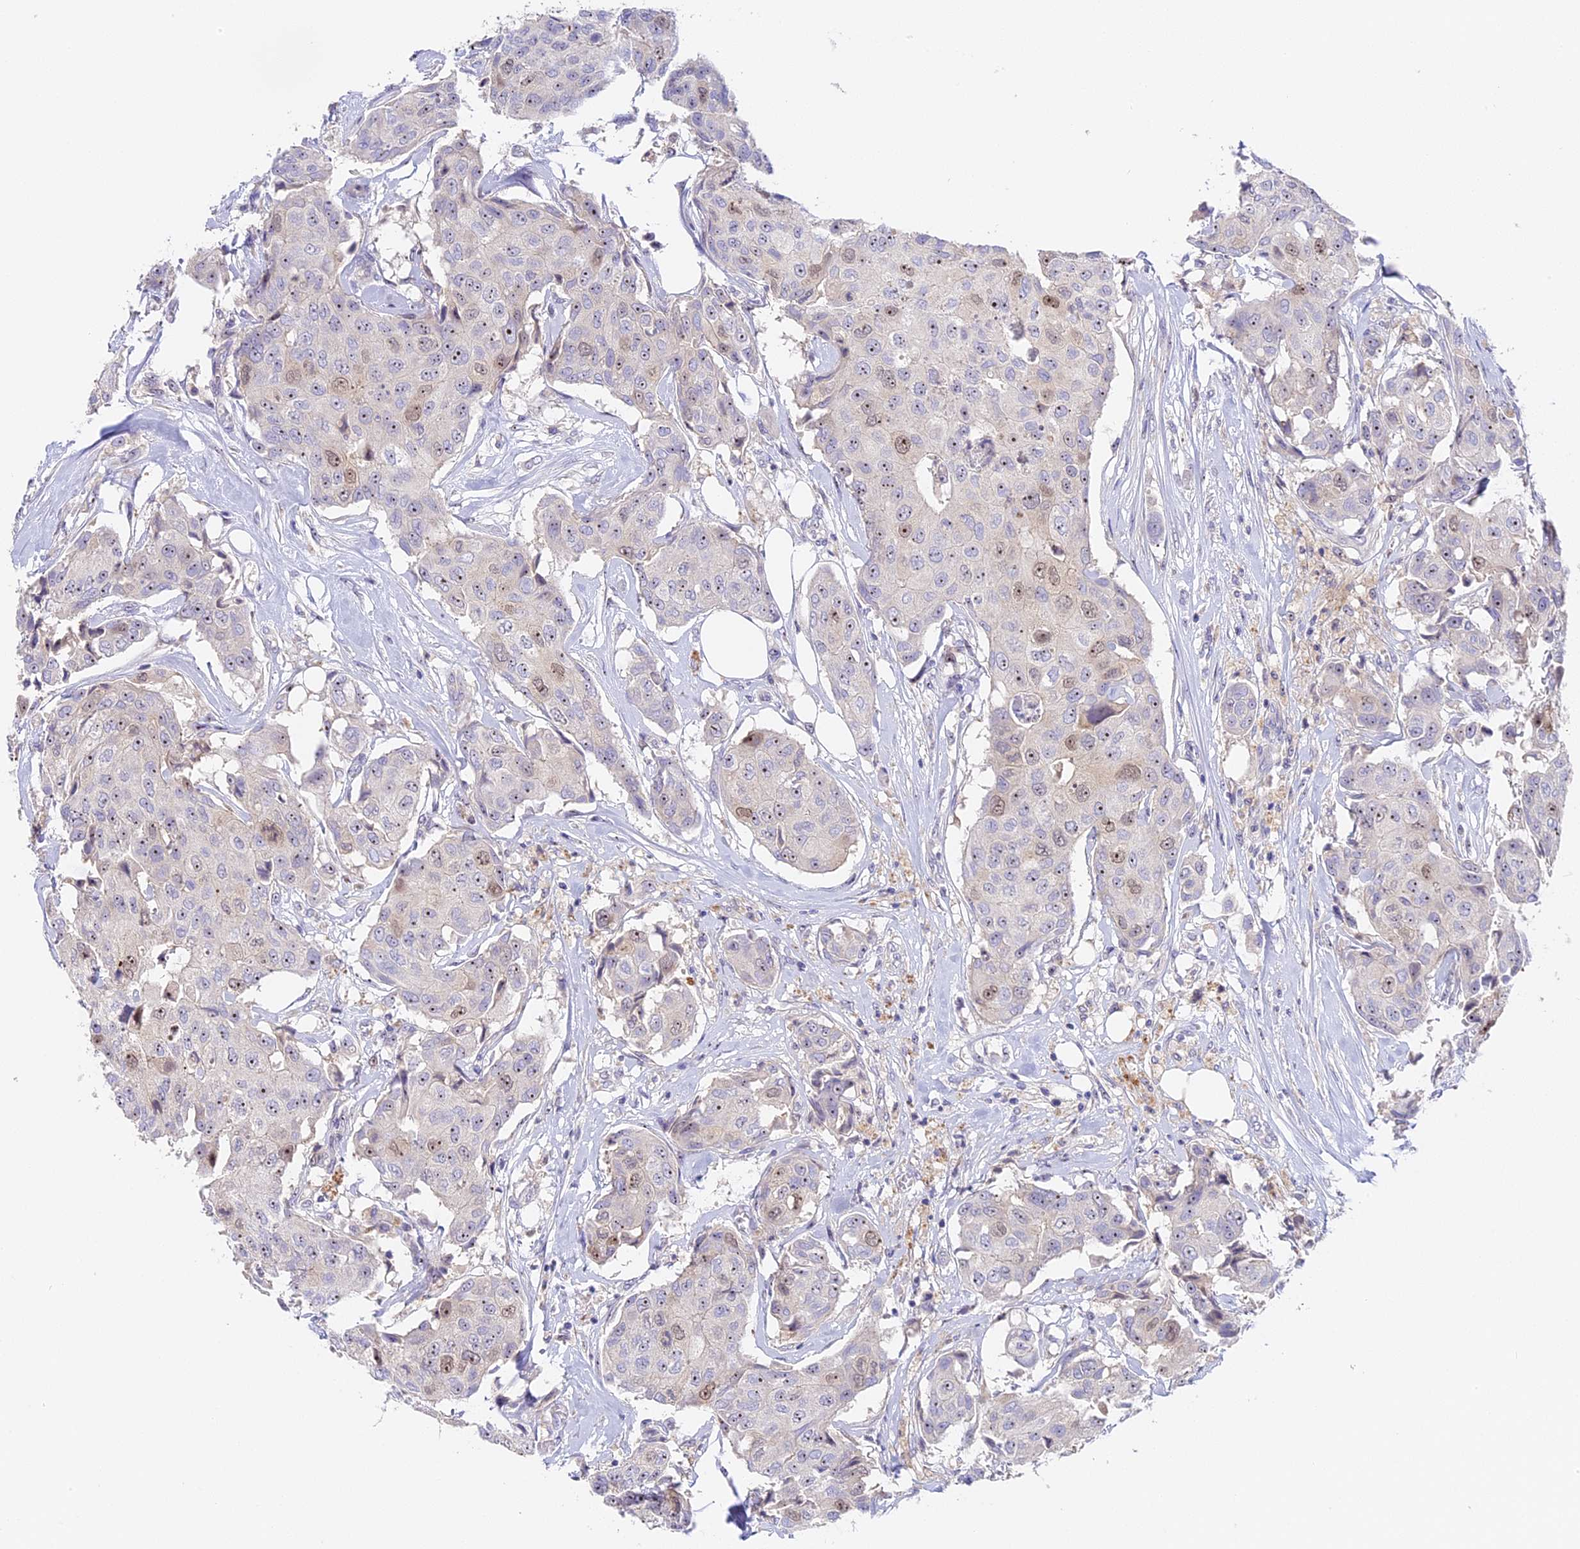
{"staining": {"intensity": "moderate", "quantity": "25%-75%", "location": "nuclear"}, "tissue": "breast cancer", "cell_type": "Tumor cells", "image_type": "cancer", "snomed": [{"axis": "morphology", "description": "Duct carcinoma"}, {"axis": "topography", "description": "Breast"}], "caption": "Tumor cells reveal moderate nuclear staining in approximately 25%-75% of cells in breast infiltrating ductal carcinoma. (Brightfield microscopy of DAB IHC at high magnification).", "gene": "RAD51", "patient": {"sex": "female", "age": 80}}